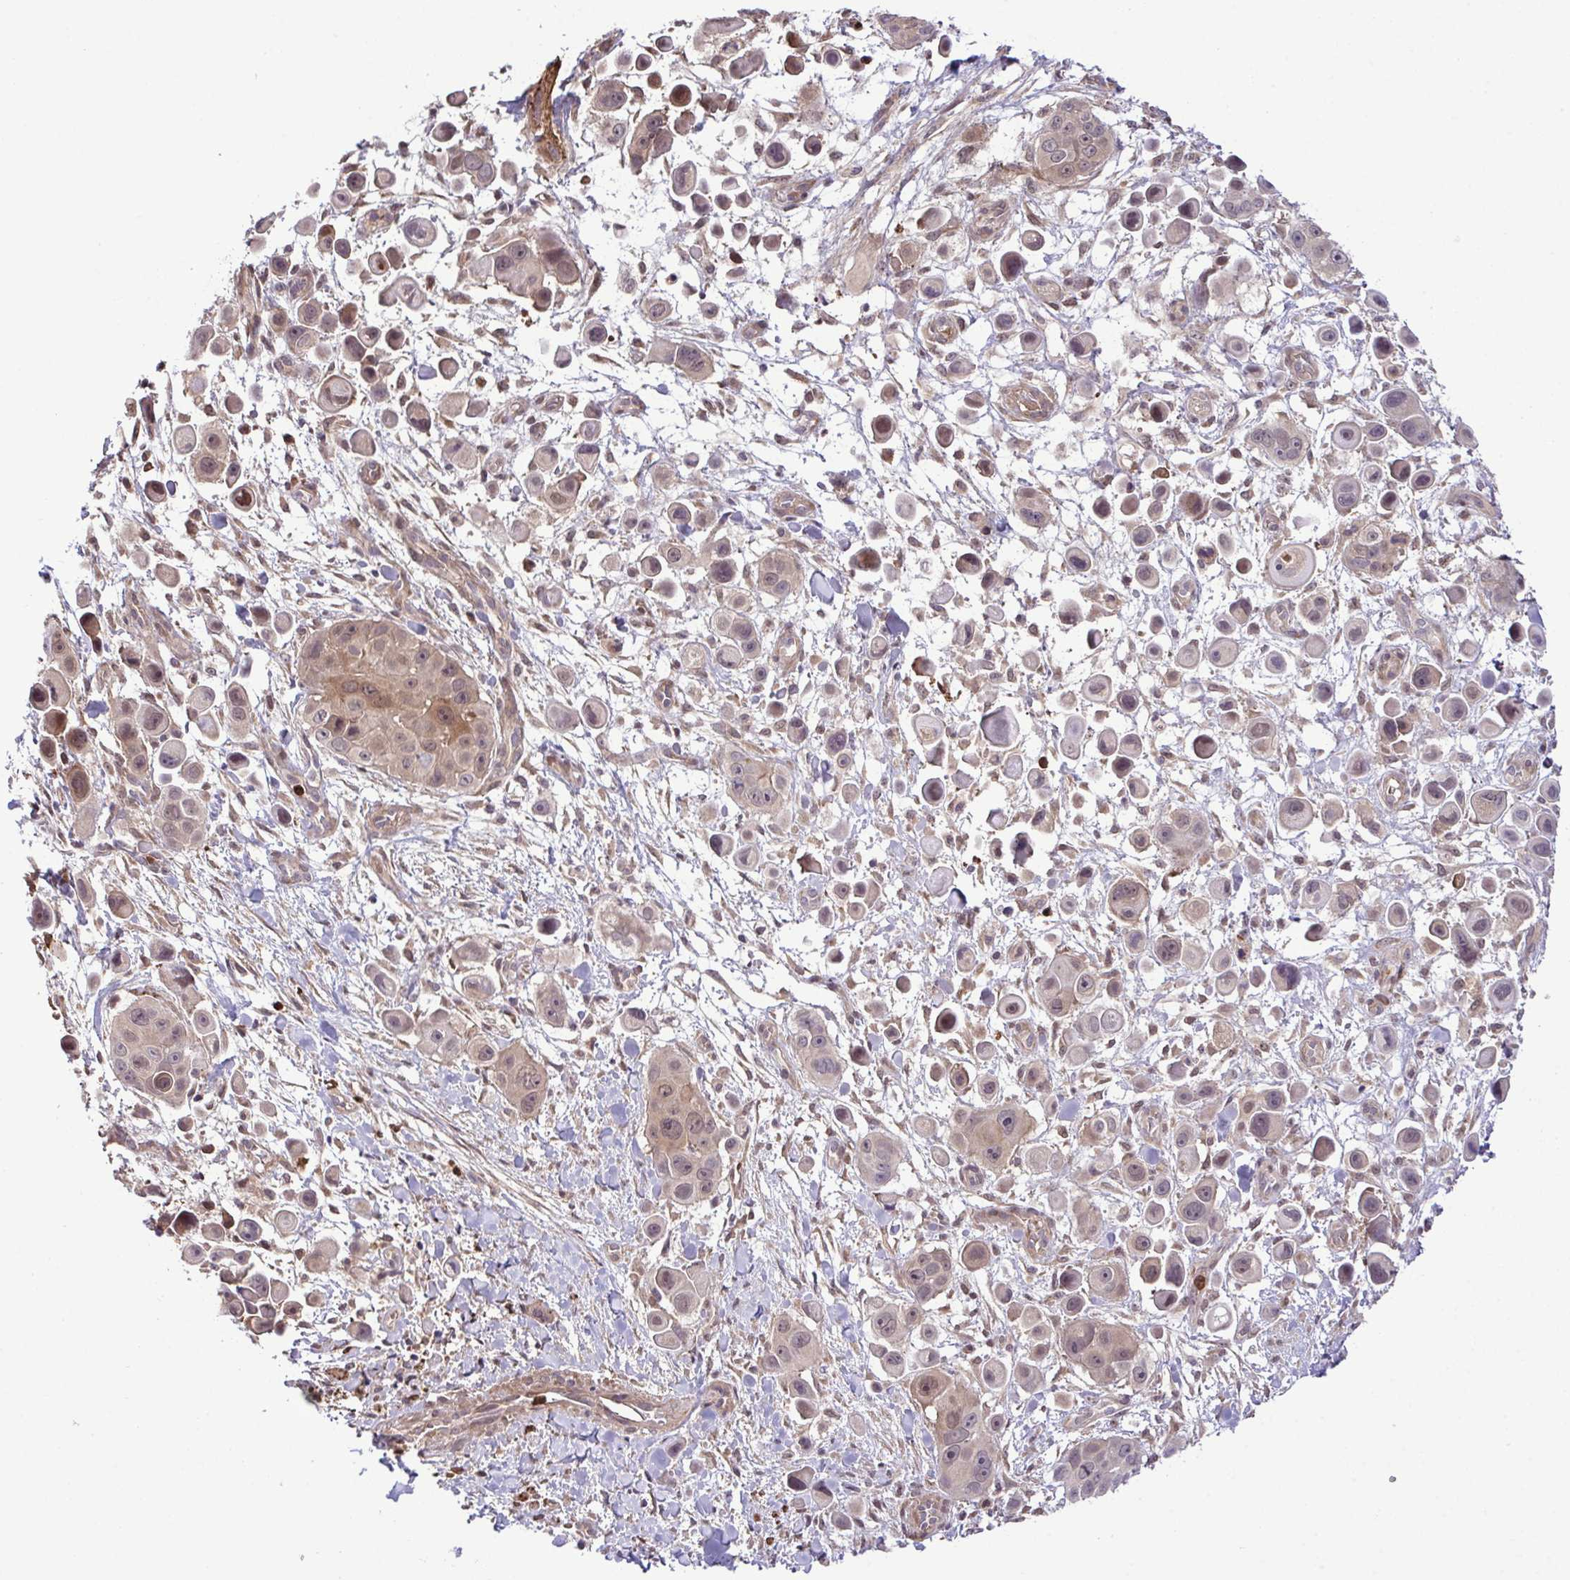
{"staining": {"intensity": "weak", "quantity": ">75%", "location": "cytoplasmic/membranous,nuclear"}, "tissue": "skin cancer", "cell_type": "Tumor cells", "image_type": "cancer", "snomed": [{"axis": "morphology", "description": "Squamous cell carcinoma, NOS"}, {"axis": "topography", "description": "Skin"}], "caption": "Immunohistochemical staining of skin cancer (squamous cell carcinoma) shows low levels of weak cytoplasmic/membranous and nuclear protein positivity in approximately >75% of tumor cells. (DAB (3,3'-diaminobenzidine) = brown stain, brightfield microscopy at high magnification).", "gene": "CMPK1", "patient": {"sex": "male", "age": 67}}